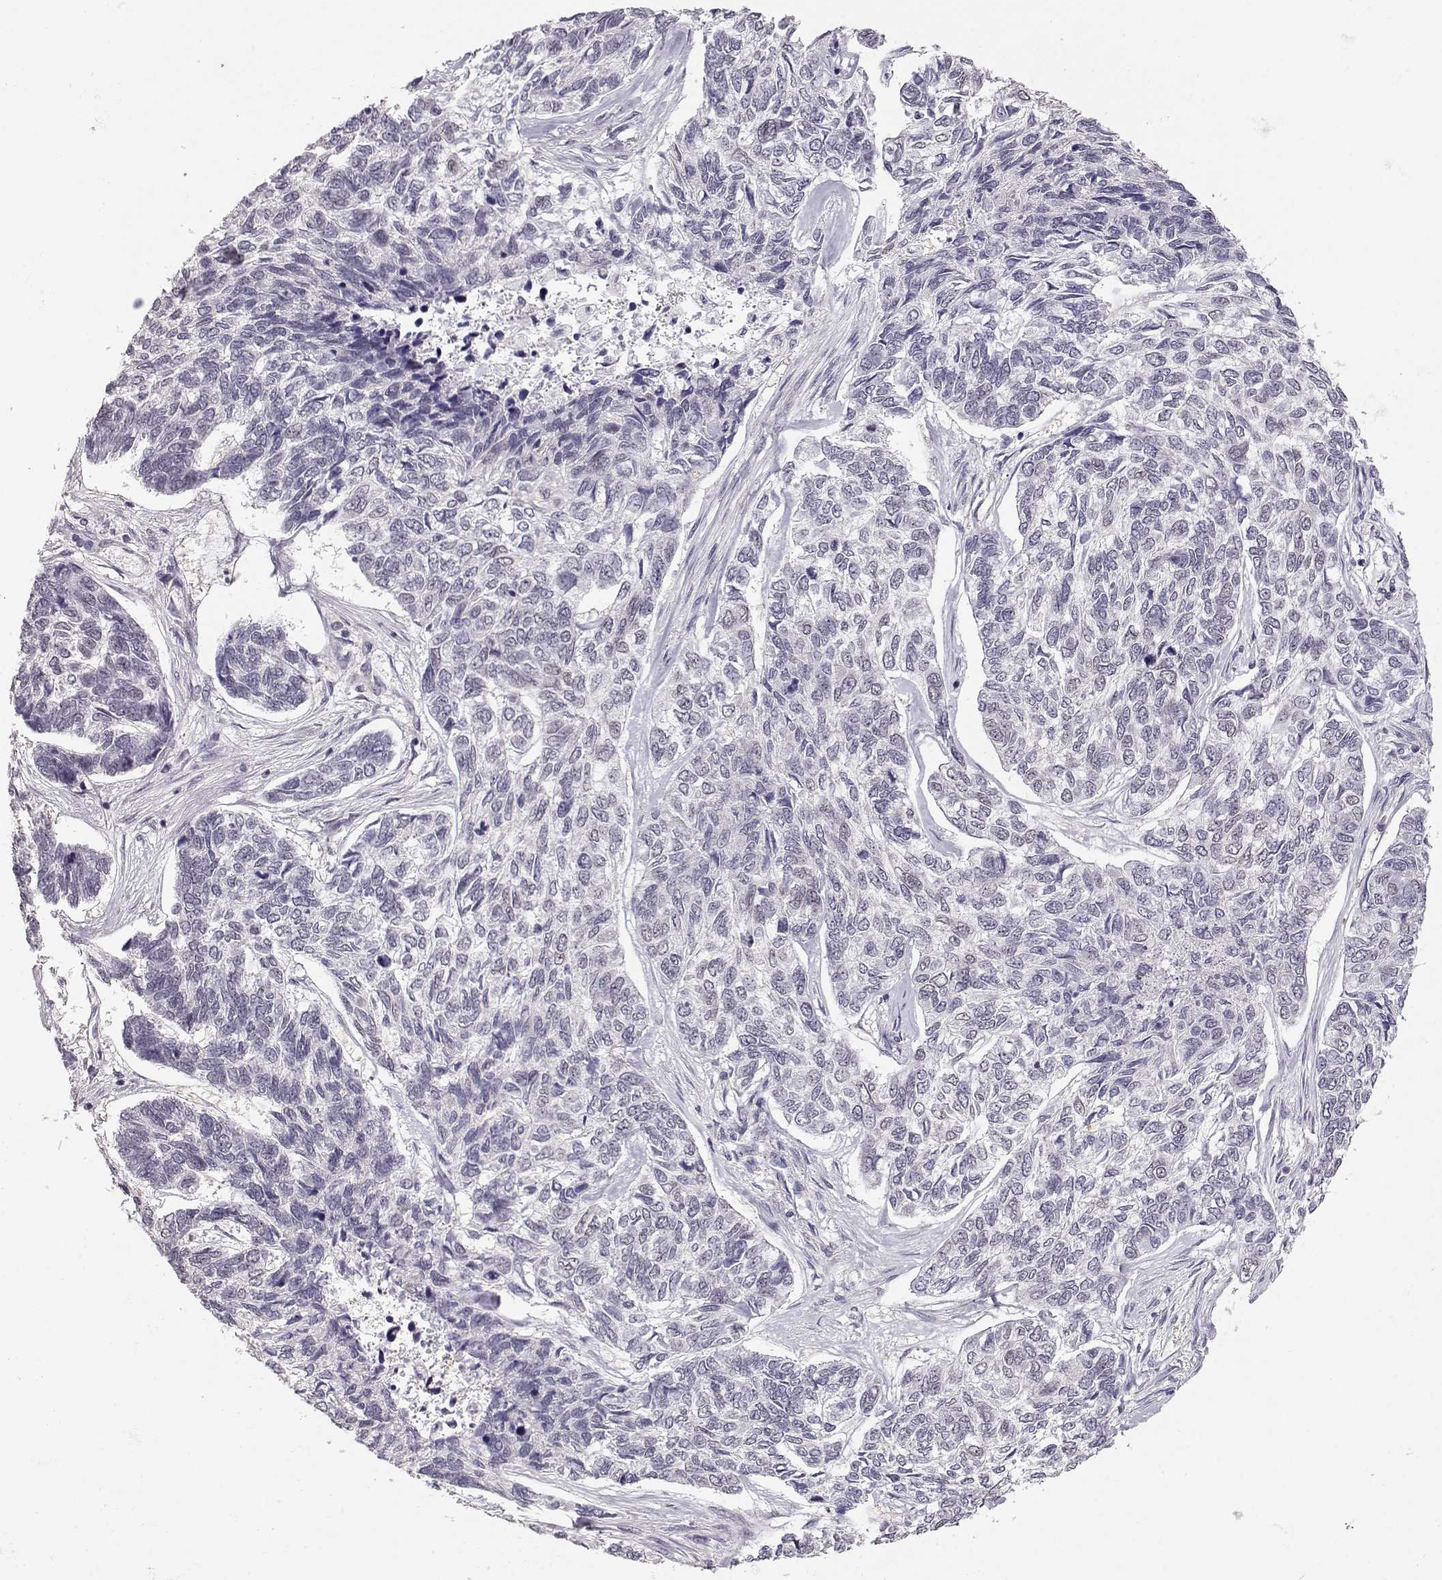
{"staining": {"intensity": "negative", "quantity": "none", "location": "none"}, "tissue": "skin cancer", "cell_type": "Tumor cells", "image_type": "cancer", "snomed": [{"axis": "morphology", "description": "Basal cell carcinoma"}, {"axis": "topography", "description": "Skin"}], "caption": "Protein analysis of skin basal cell carcinoma shows no significant expression in tumor cells.", "gene": "TEPP", "patient": {"sex": "female", "age": 65}}